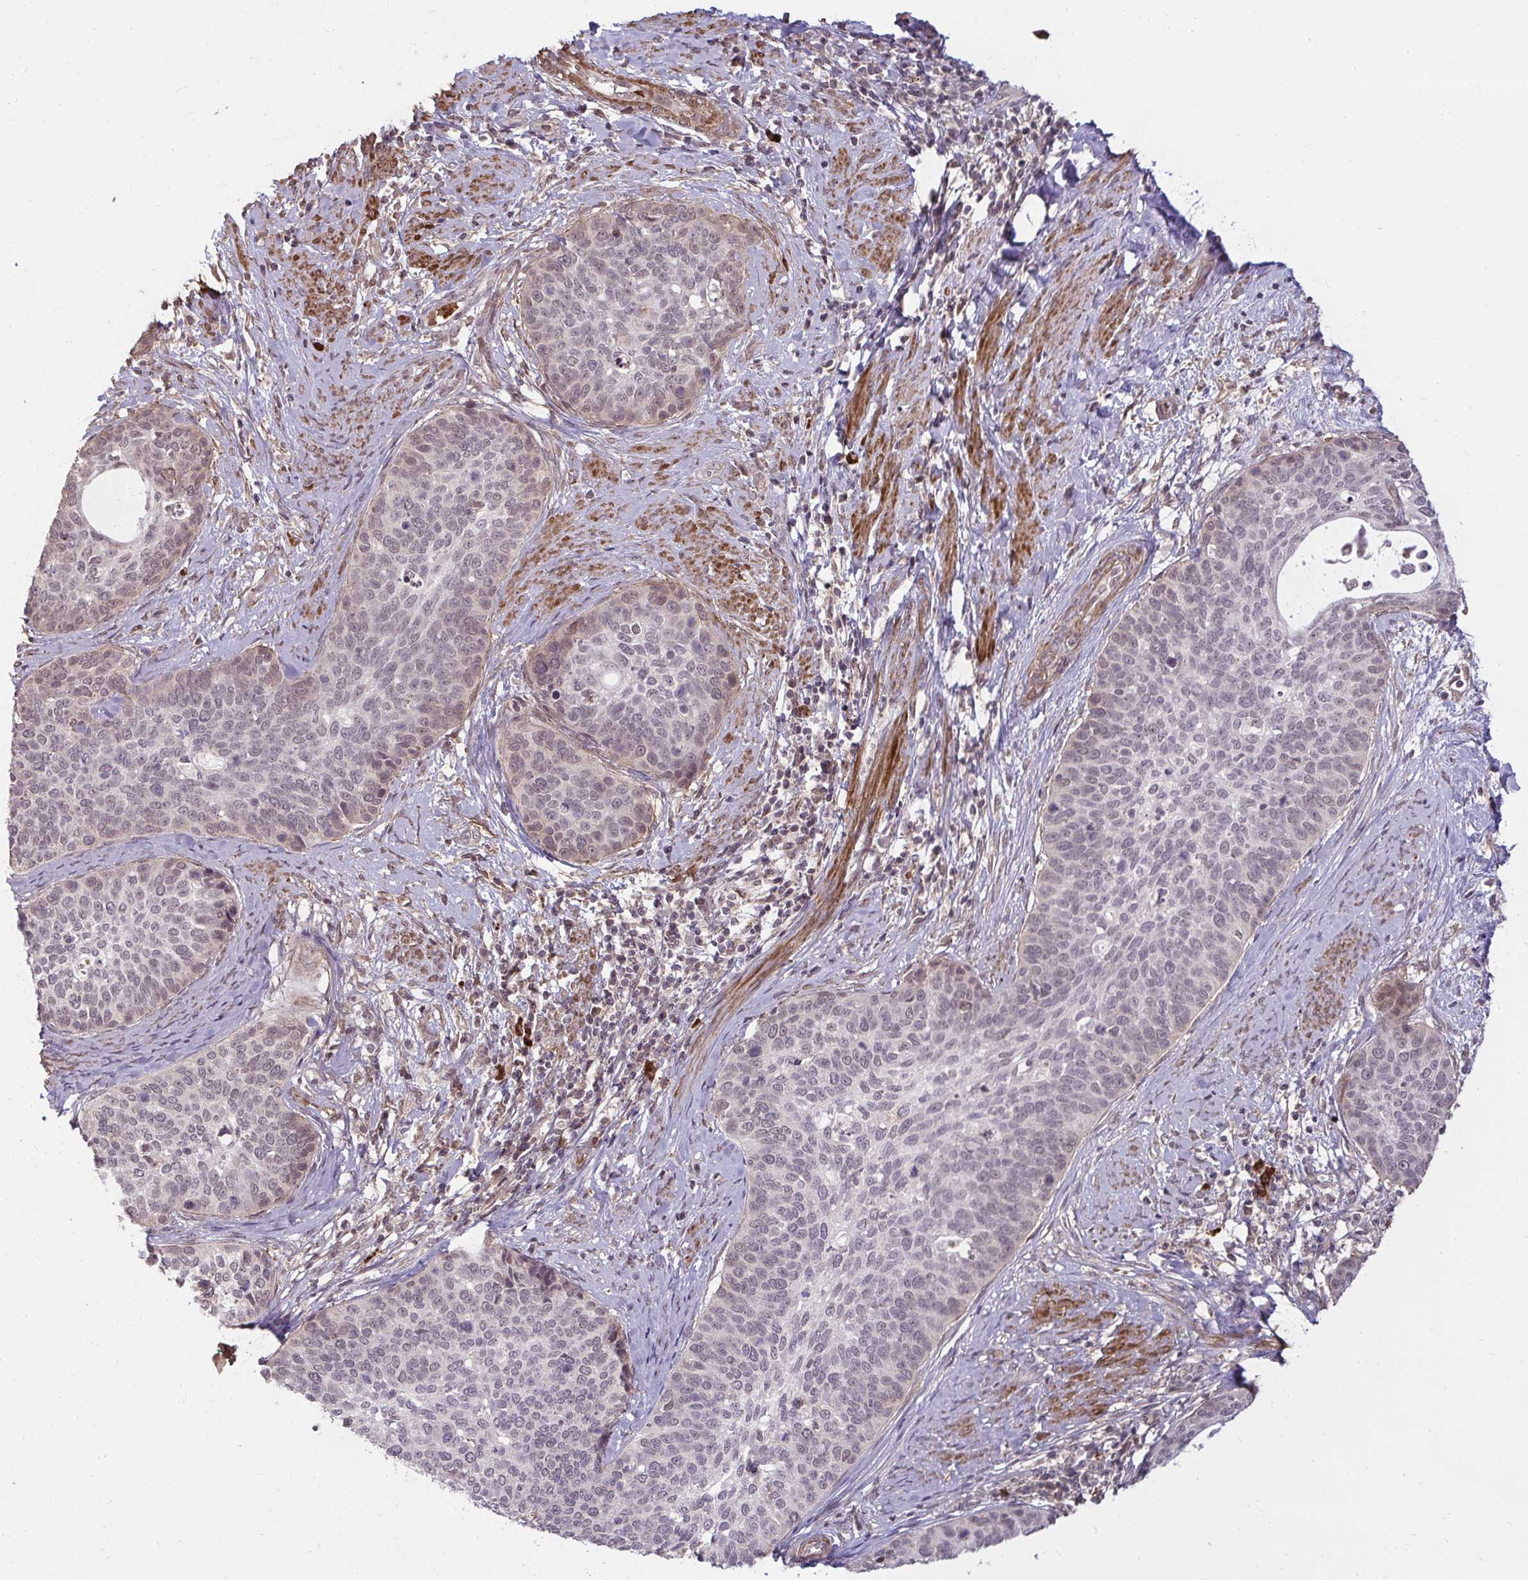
{"staining": {"intensity": "weak", "quantity": "25%-75%", "location": "nuclear"}, "tissue": "cervical cancer", "cell_type": "Tumor cells", "image_type": "cancer", "snomed": [{"axis": "morphology", "description": "Squamous cell carcinoma, NOS"}, {"axis": "topography", "description": "Cervix"}], "caption": "High-power microscopy captured an immunohistochemistry (IHC) histopathology image of cervical cancer (squamous cell carcinoma), revealing weak nuclear expression in approximately 25%-75% of tumor cells.", "gene": "ZSCAN9", "patient": {"sex": "female", "age": 69}}